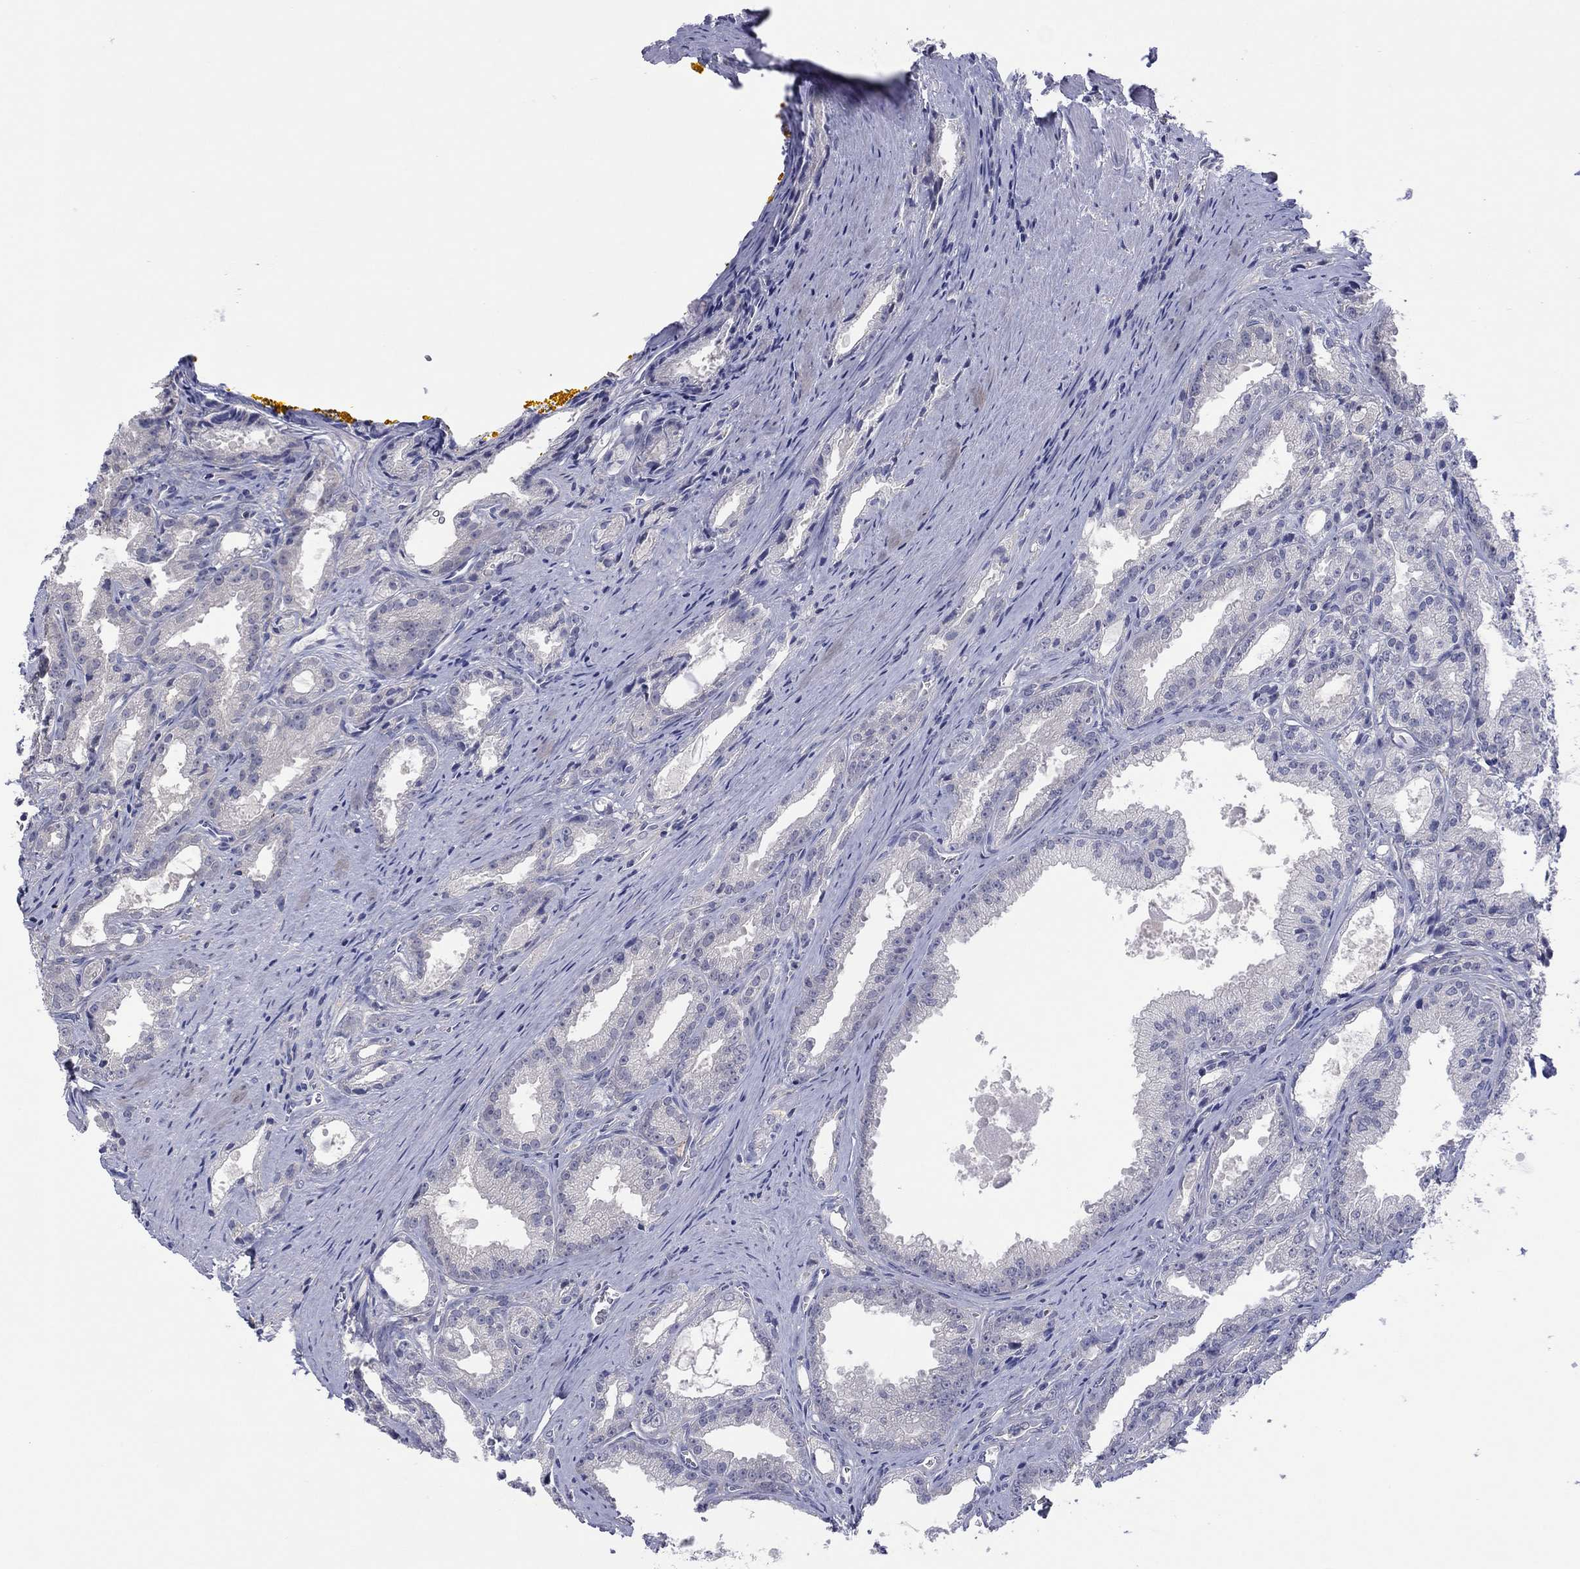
{"staining": {"intensity": "negative", "quantity": "none", "location": "none"}, "tissue": "prostate cancer", "cell_type": "Tumor cells", "image_type": "cancer", "snomed": [{"axis": "morphology", "description": "Adenocarcinoma, NOS"}, {"axis": "morphology", "description": "Adenocarcinoma, High grade"}, {"axis": "topography", "description": "Prostate"}], "caption": "A histopathology image of human prostate adenocarcinoma is negative for staining in tumor cells. The staining is performed using DAB brown chromogen with nuclei counter-stained in using hematoxylin.", "gene": "CYP2B6", "patient": {"sex": "male", "age": 70}}